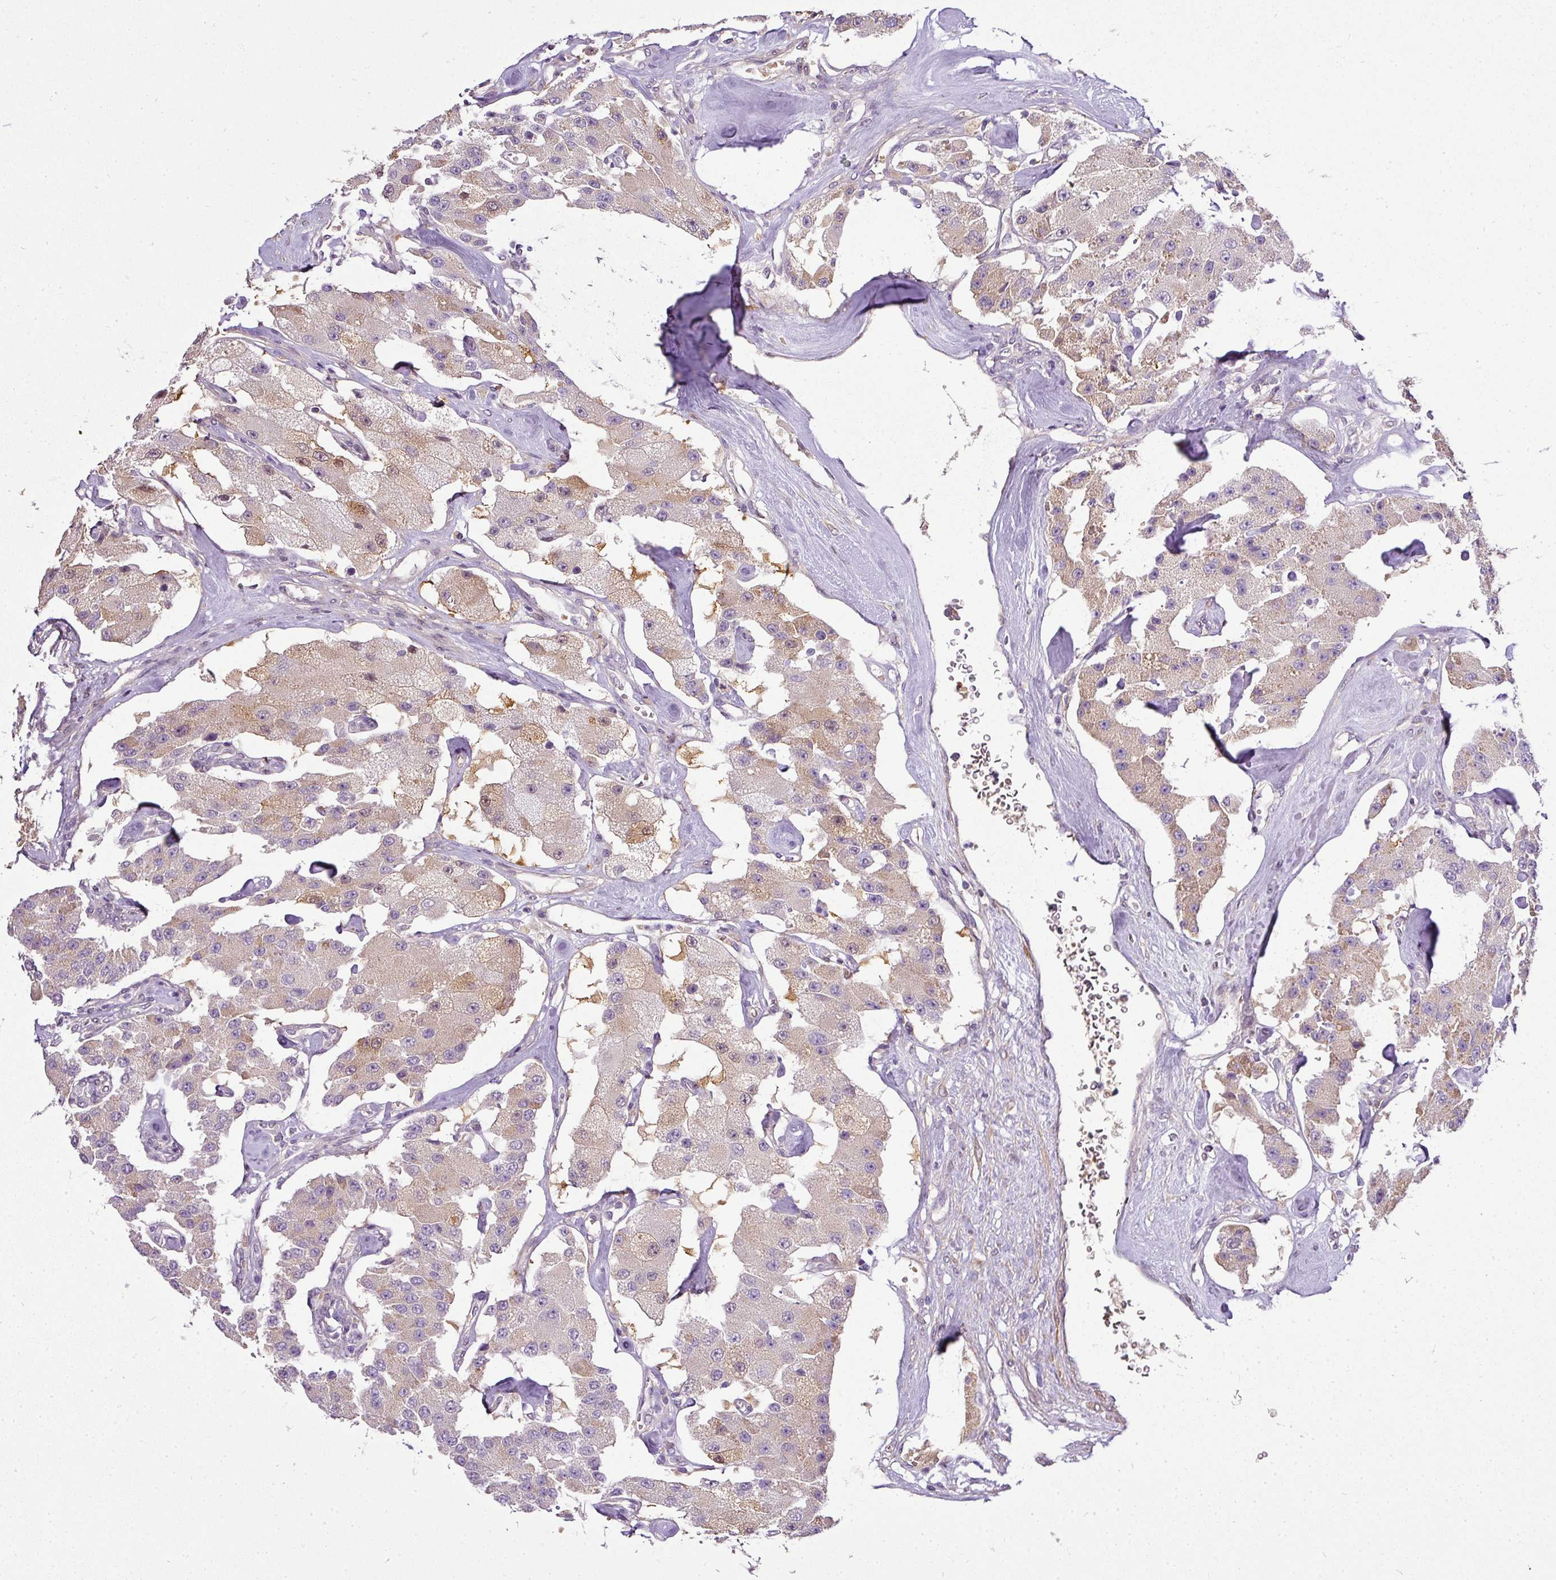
{"staining": {"intensity": "weak", "quantity": "<25%", "location": "cytoplasmic/membranous"}, "tissue": "carcinoid", "cell_type": "Tumor cells", "image_type": "cancer", "snomed": [{"axis": "morphology", "description": "Carcinoid, malignant, NOS"}, {"axis": "topography", "description": "Pancreas"}], "caption": "This is an IHC histopathology image of human carcinoid (malignant). There is no staining in tumor cells.", "gene": "ADH5", "patient": {"sex": "male", "age": 41}}